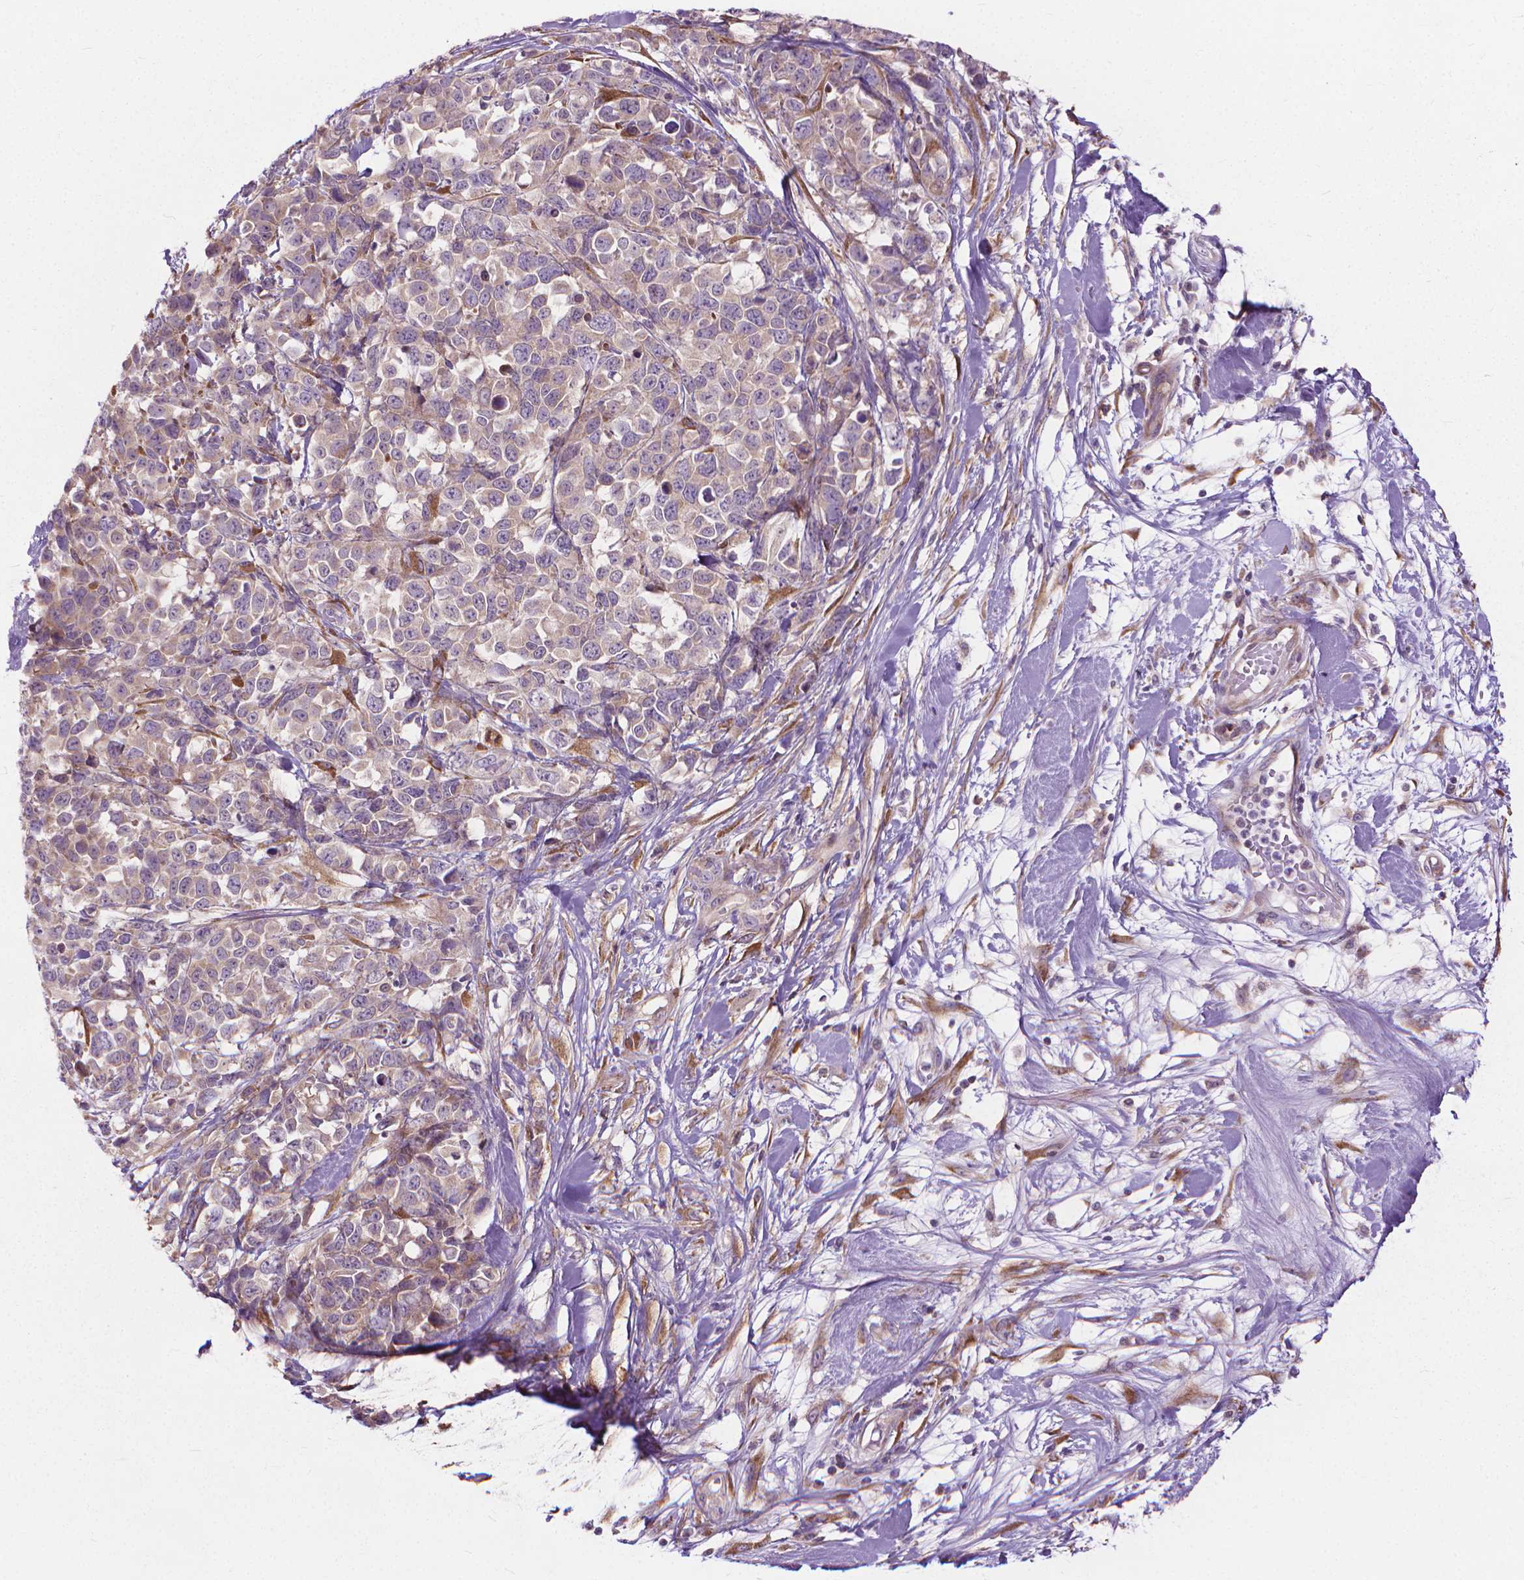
{"staining": {"intensity": "negative", "quantity": "none", "location": "none"}, "tissue": "melanoma", "cell_type": "Tumor cells", "image_type": "cancer", "snomed": [{"axis": "morphology", "description": "Malignant melanoma, Metastatic site"}, {"axis": "topography", "description": "Skin"}], "caption": "Protein analysis of melanoma demonstrates no significant positivity in tumor cells.", "gene": "NUDT1", "patient": {"sex": "male", "age": 84}}